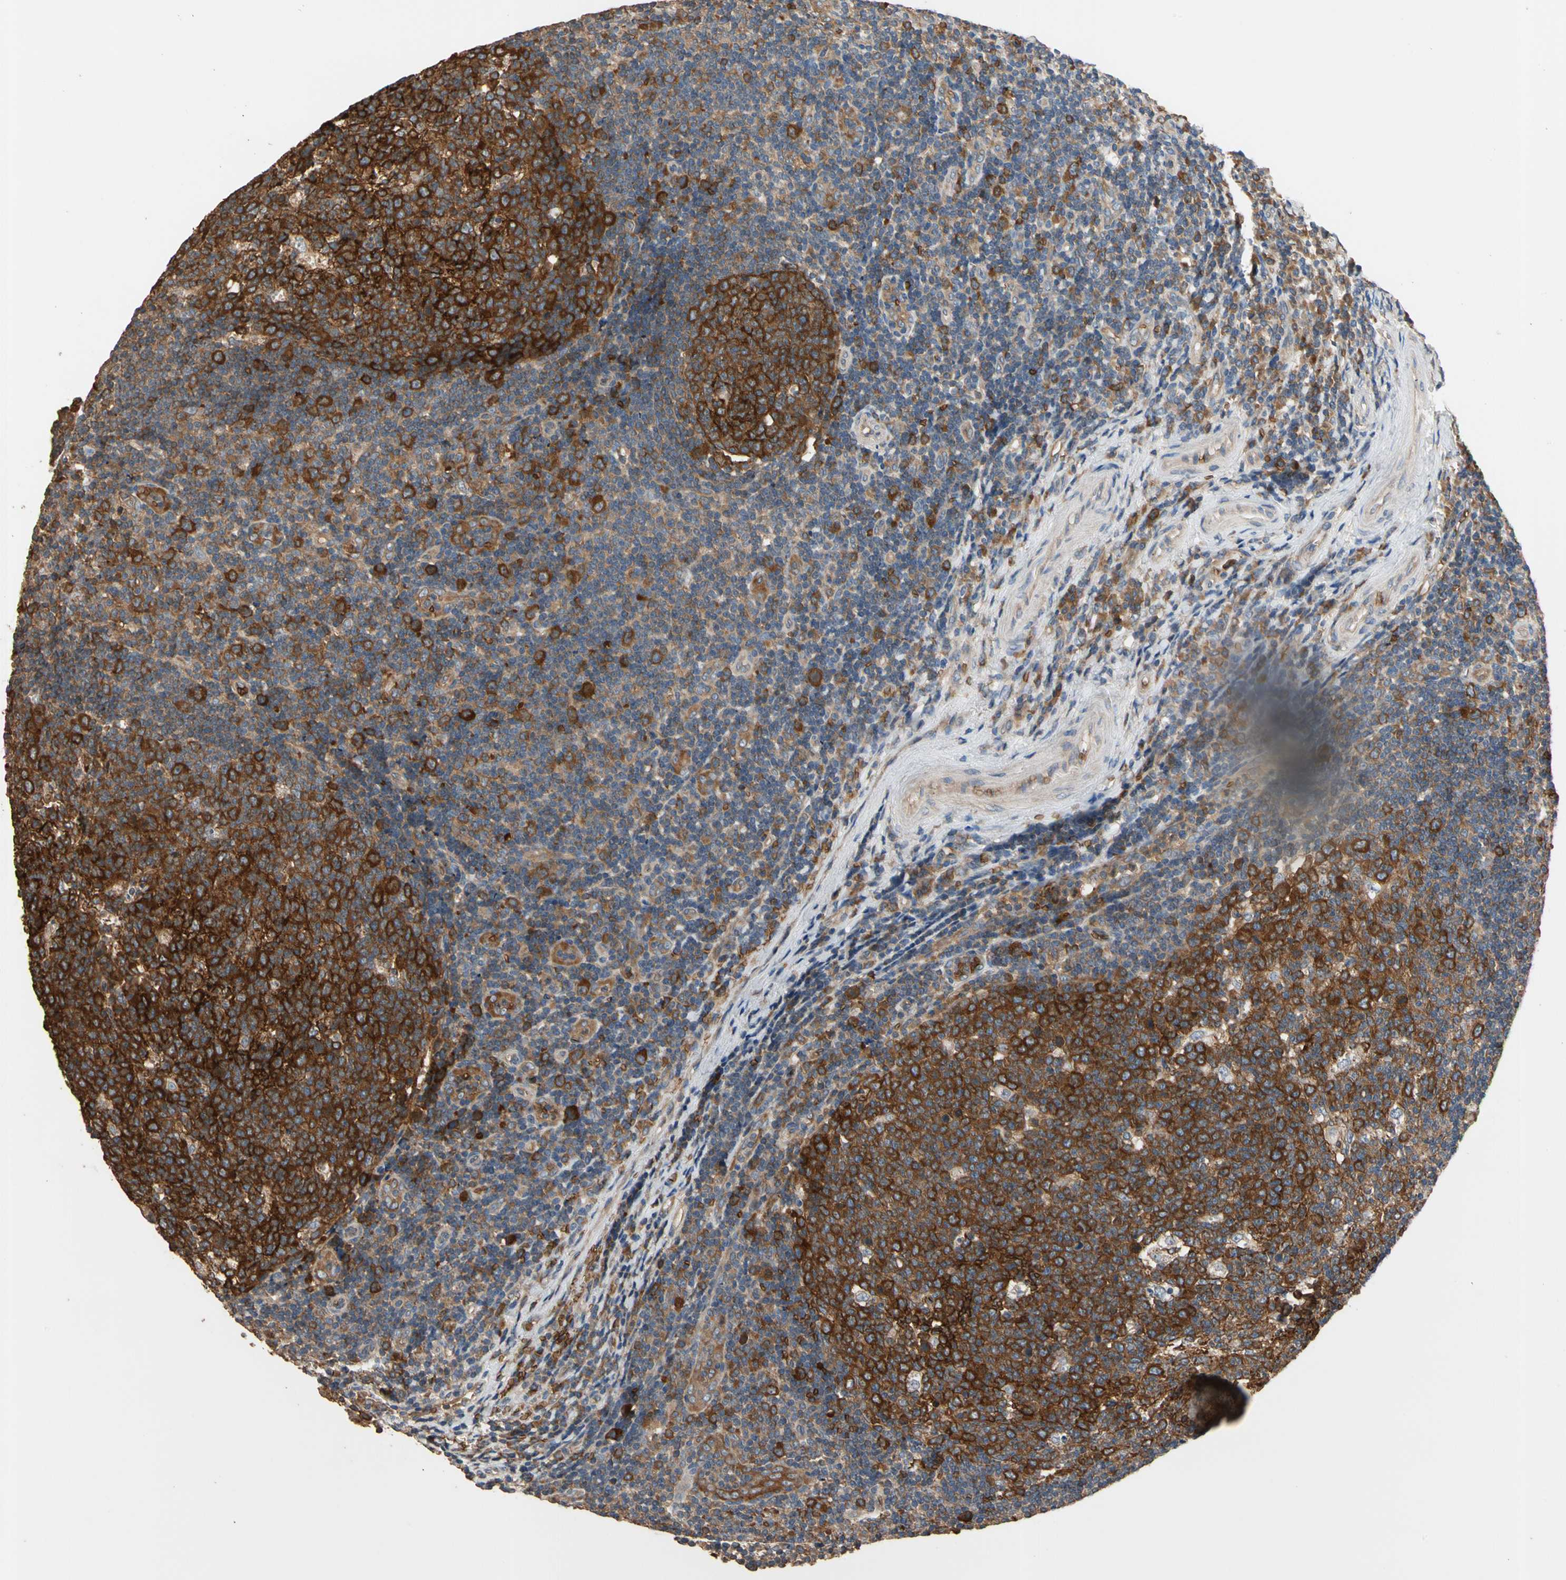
{"staining": {"intensity": "strong", "quantity": ">75%", "location": "cytoplasmic/membranous"}, "tissue": "tonsil", "cell_type": "Germinal center cells", "image_type": "normal", "snomed": [{"axis": "morphology", "description": "Normal tissue, NOS"}, {"axis": "topography", "description": "Tonsil"}], "caption": "Protein expression by immunohistochemistry (IHC) exhibits strong cytoplasmic/membranous staining in approximately >75% of germinal center cells in unremarkable tonsil. Ihc stains the protein of interest in brown and the nuclei are stained blue.", "gene": "RIOK2", "patient": {"sex": "female", "age": 40}}